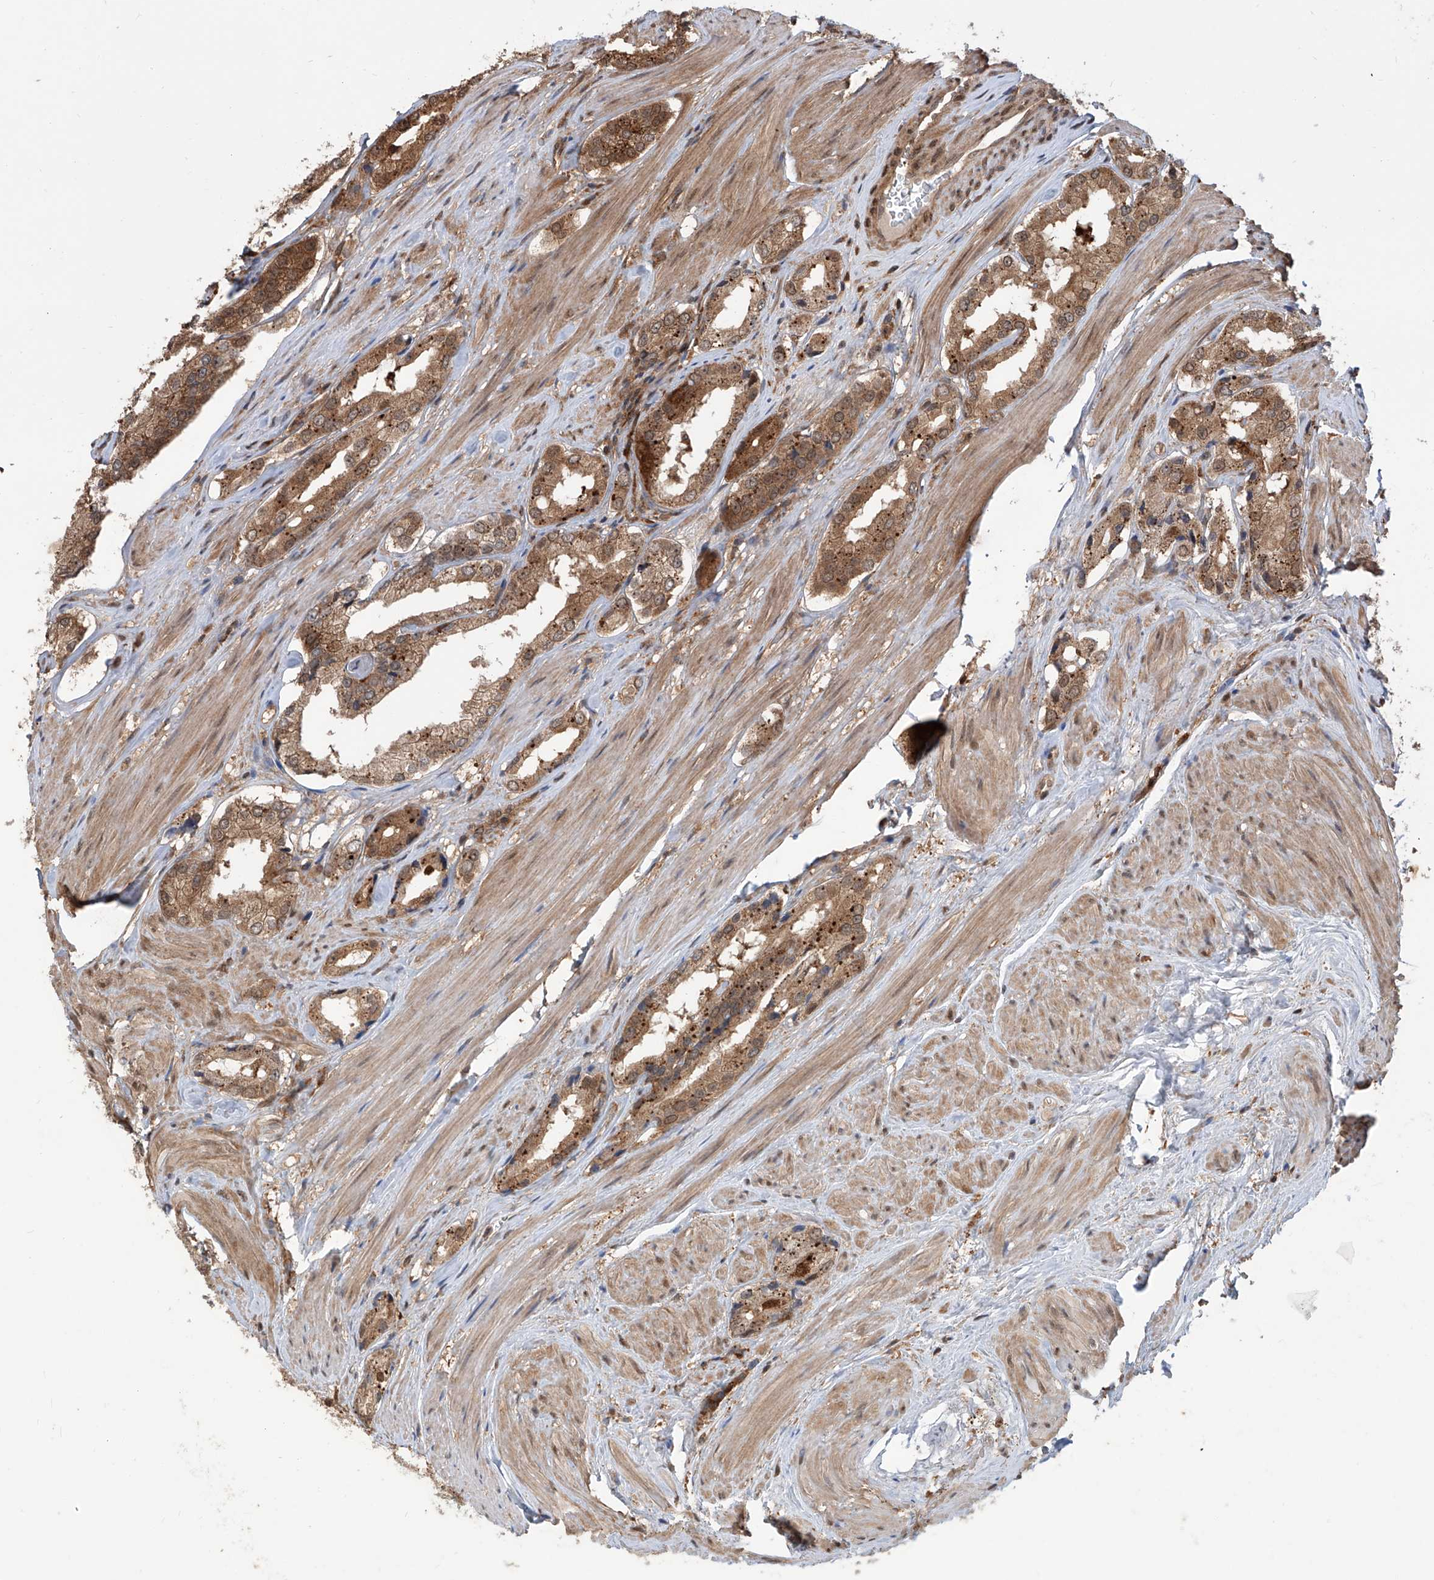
{"staining": {"intensity": "moderate", "quantity": ">75%", "location": "cytoplasmic/membranous,nuclear"}, "tissue": "prostate cancer", "cell_type": "Tumor cells", "image_type": "cancer", "snomed": [{"axis": "morphology", "description": "Adenocarcinoma, Low grade"}, {"axis": "topography", "description": "Prostate"}], "caption": "Immunohistochemistry (IHC) photomicrograph of neoplastic tissue: human prostate adenocarcinoma (low-grade) stained using IHC exhibits medium levels of moderate protein expression localized specifically in the cytoplasmic/membranous and nuclear of tumor cells, appearing as a cytoplasmic/membranous and nuclear brown color.", "gene": "HOXC8", "patient": {"sex": "male", "age": 54}}